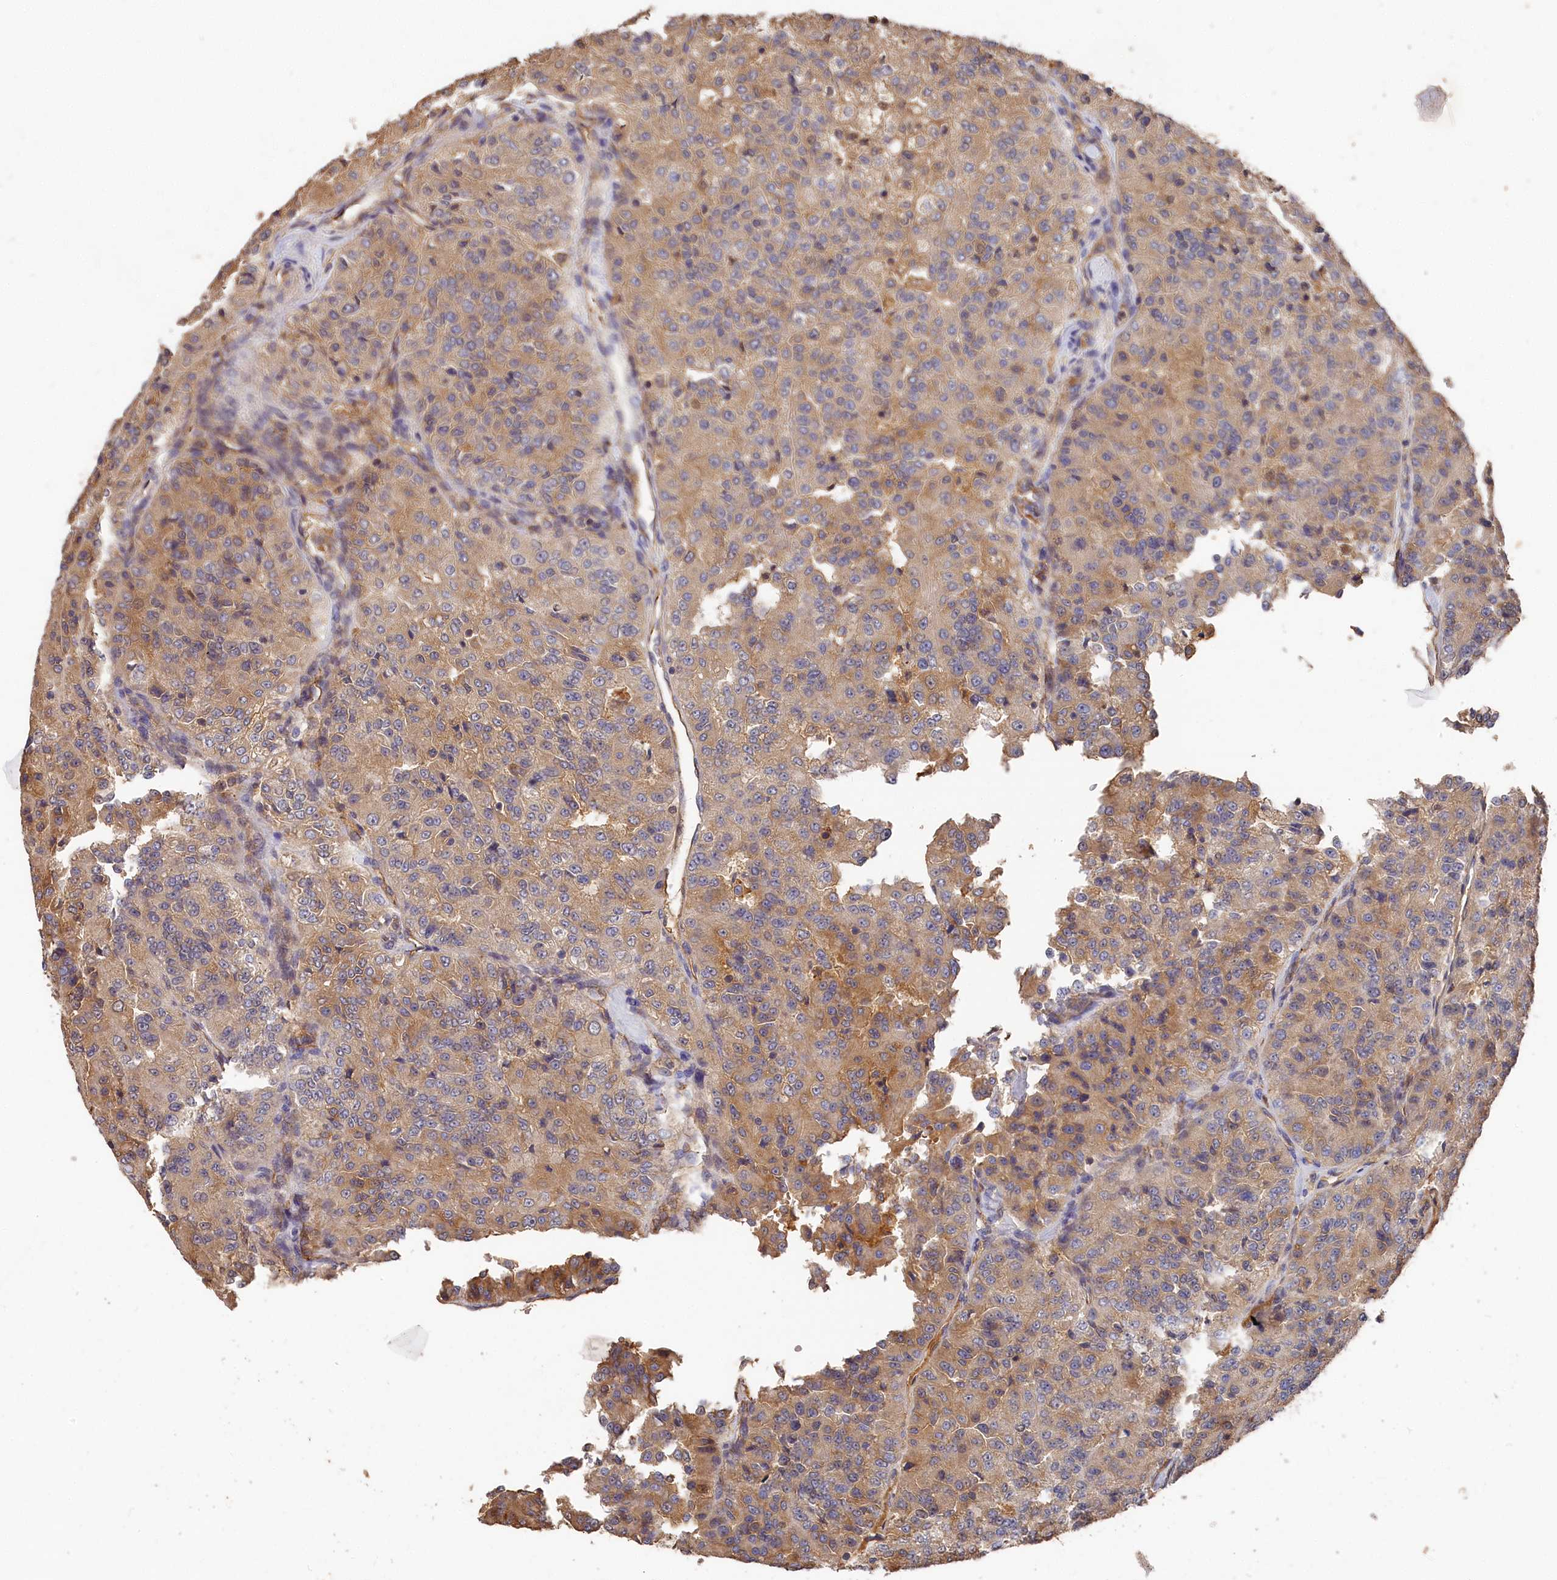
{"staining": {"intensity": "weak", "quantity": ">75%", "location": "cytoplasmic/membranous"}, "tissue": "renal cancer", "cell_type": "Tumor cells", "image_type": "cancer", "snomed": [{"axis": "morphology", "description": "Adenocarcinoma, NOS"}, {"axis": "topography", "description": "Kidney"}], "caption": "Renal cancer stained with a brown dye exhibits weak cytoplasmic/membranous positive positivity in approximately >75% of tumor cells.", "gene": "DHRS11", "patient": {"sex": "female", "age": 63}}